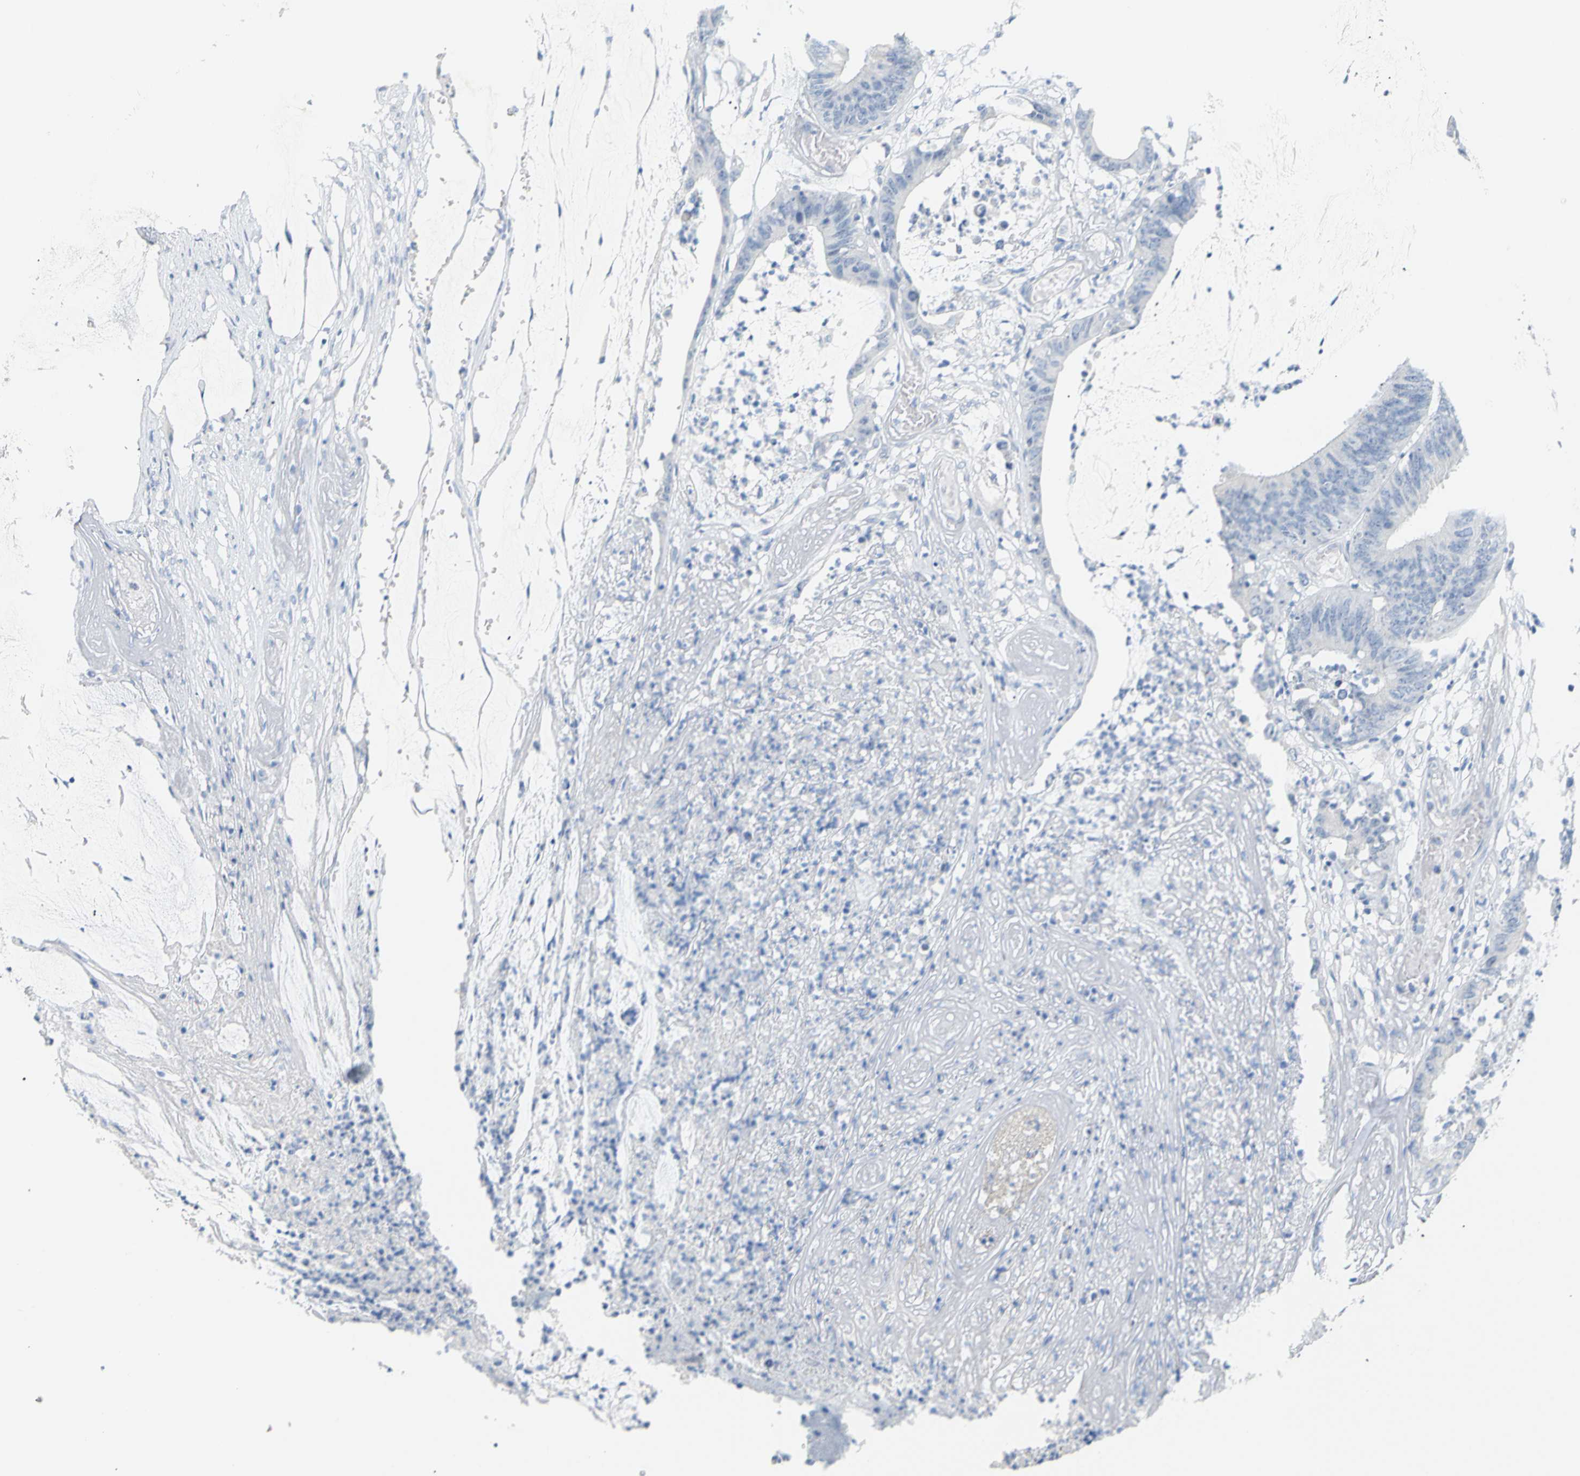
{"staining": {"intensity": "negative", "quantity": "none", "location": "none"}, "tissue": "colorectal cancer", "cell_type": "Tumor cells", "image_type": "cancer", "snomed": [{"axis": "morphology", "description": "Adenocarcinoma, NOS"}, {"axis": "topography", "description": "Rectum"}], "caption": "Protein analysis of colorectal cancer (adenocarcinoma) displays no significant positivity in tumor cells.", "gene": "OPN1SW", "patient": {"sex": "female", "age": 66}}